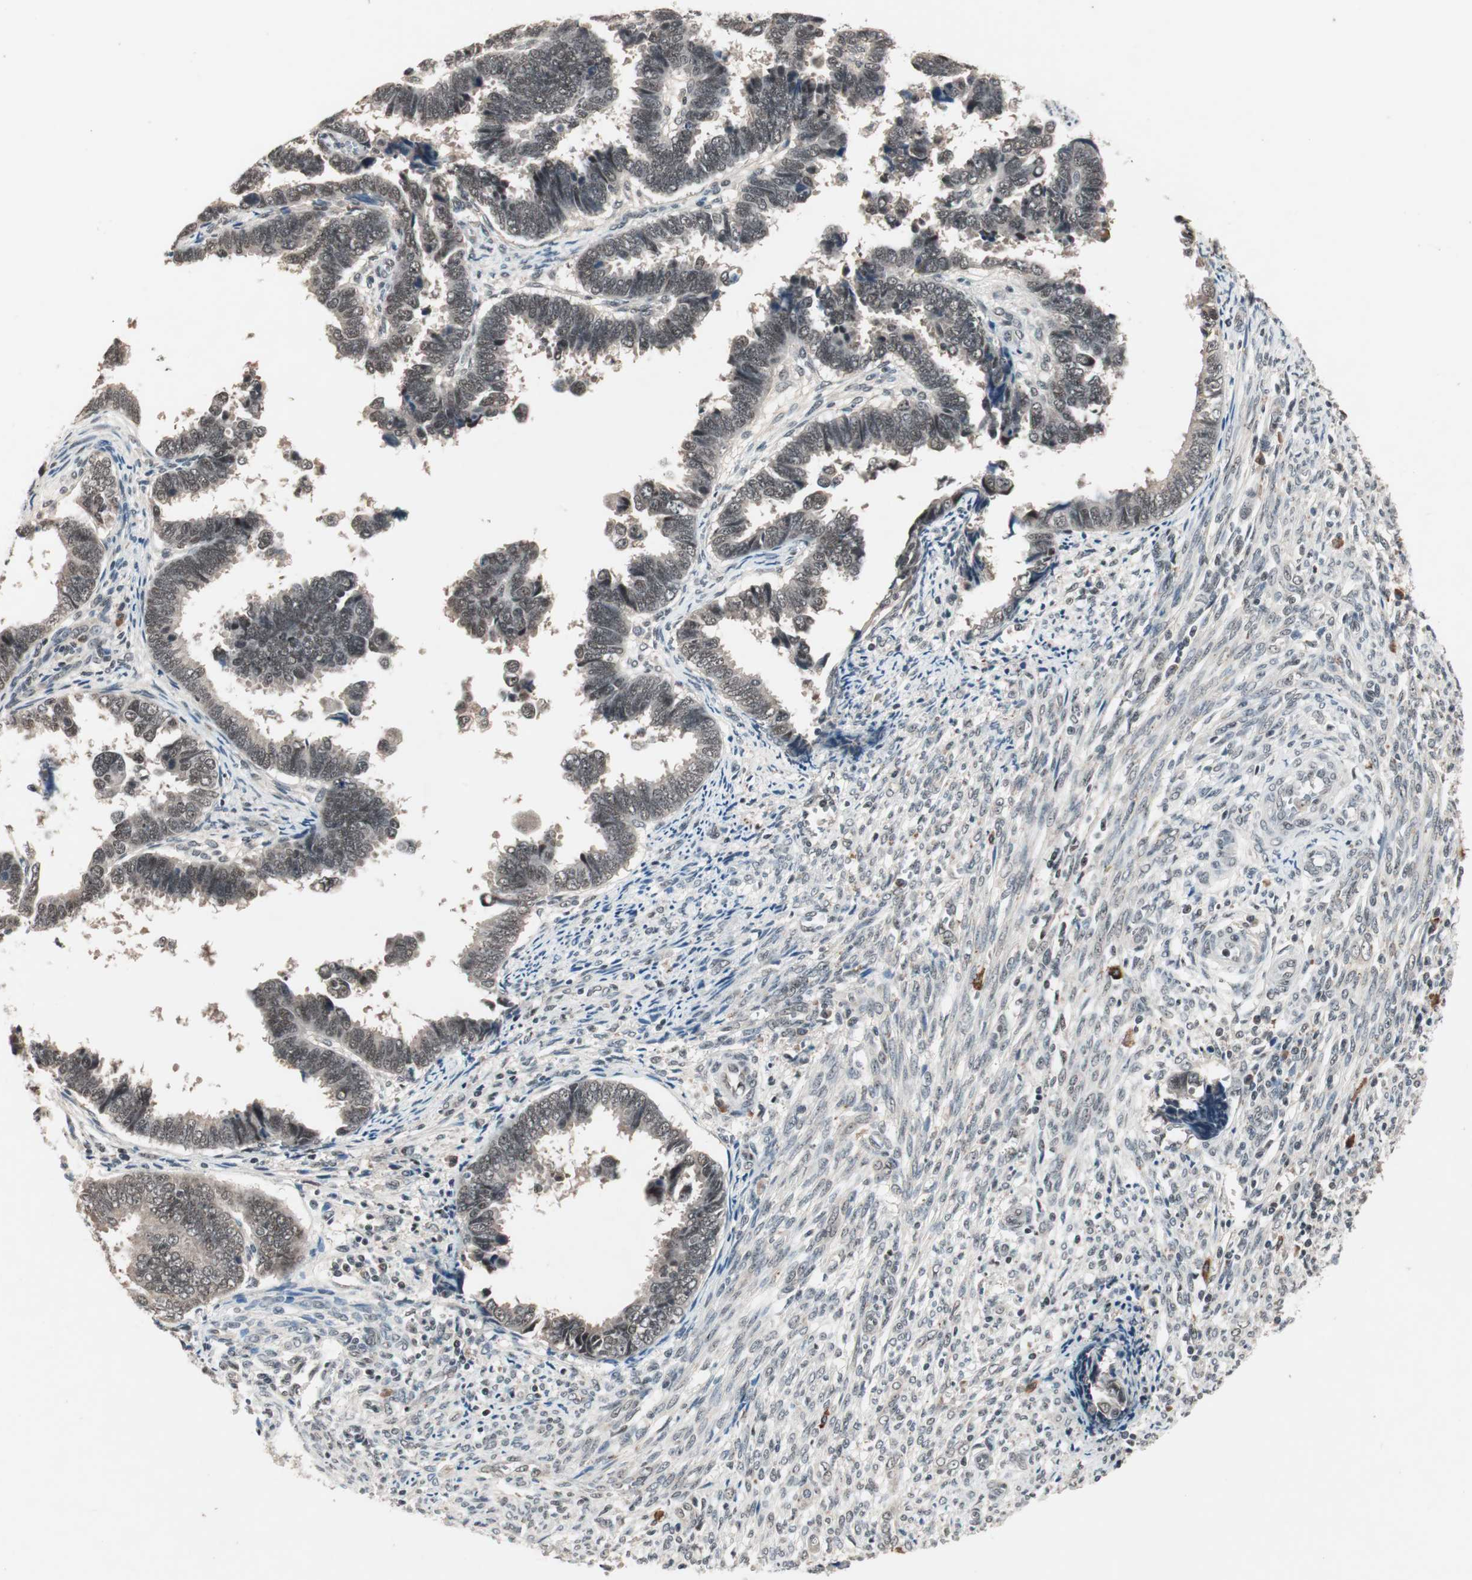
{"staining": {"intensity": "weak", "quantity": ">75%", "location": "nuclear"}, "tissue": "endometrial cancer", "cell_type": "Tumor cells", "image_type": "cancer", "snomed": [{"axis": "morphology", "description": "Adenocarcinoma, NOS"}, {"axis": "topography", "description": "Endometrium"}], "caption": "Adenocarcinoma (endometrial) stained with immunohistochemistry demonstrates weak nuclear staining in about >75% of tumor cells.", "gene": "NFRKB", "patient": {"sex": "female", "age": 75}}